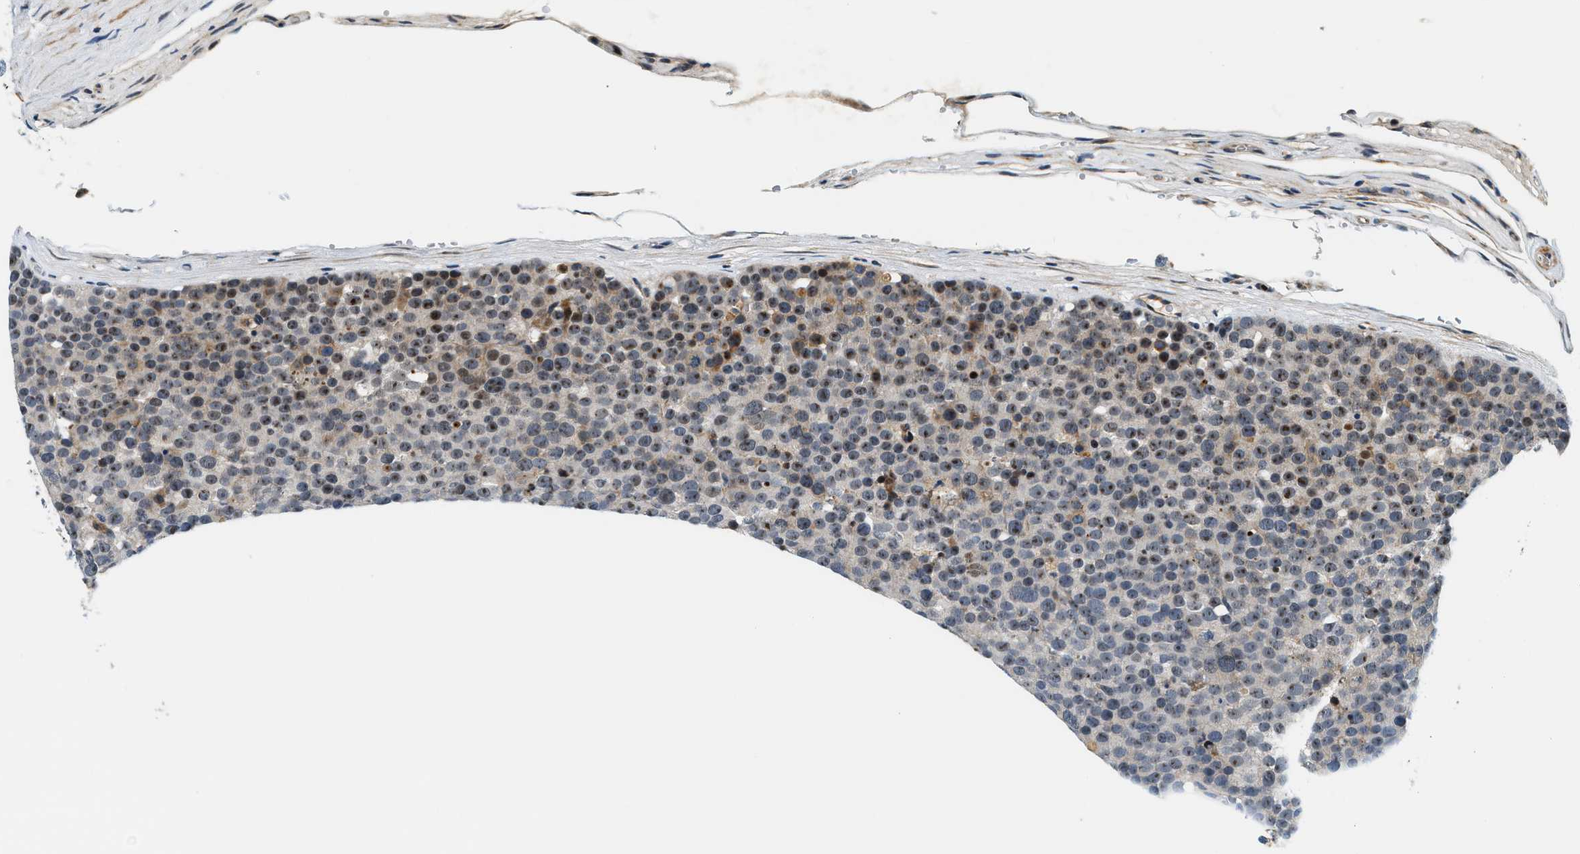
{"staining": {"intensity": "moderate", "quantity": "25%-75%", "location": "nuclear"}, "tissue": "testis cancer", "cell_type": "Tumor cells", "image_type": "cancer", "snomed": [{"axis": "morphology", "description": "Seminoma, NOS"}, {"axis": "topography", "description": "Testis"}], "caption": "Human testis cancer (seminoma) stained with a brown dye exhibits moderate nuclear positive positivity in approximately 25%-75% of tumor cells.", "gene": "SAMD9", "patient": {"sex": "male", "age": 71}}